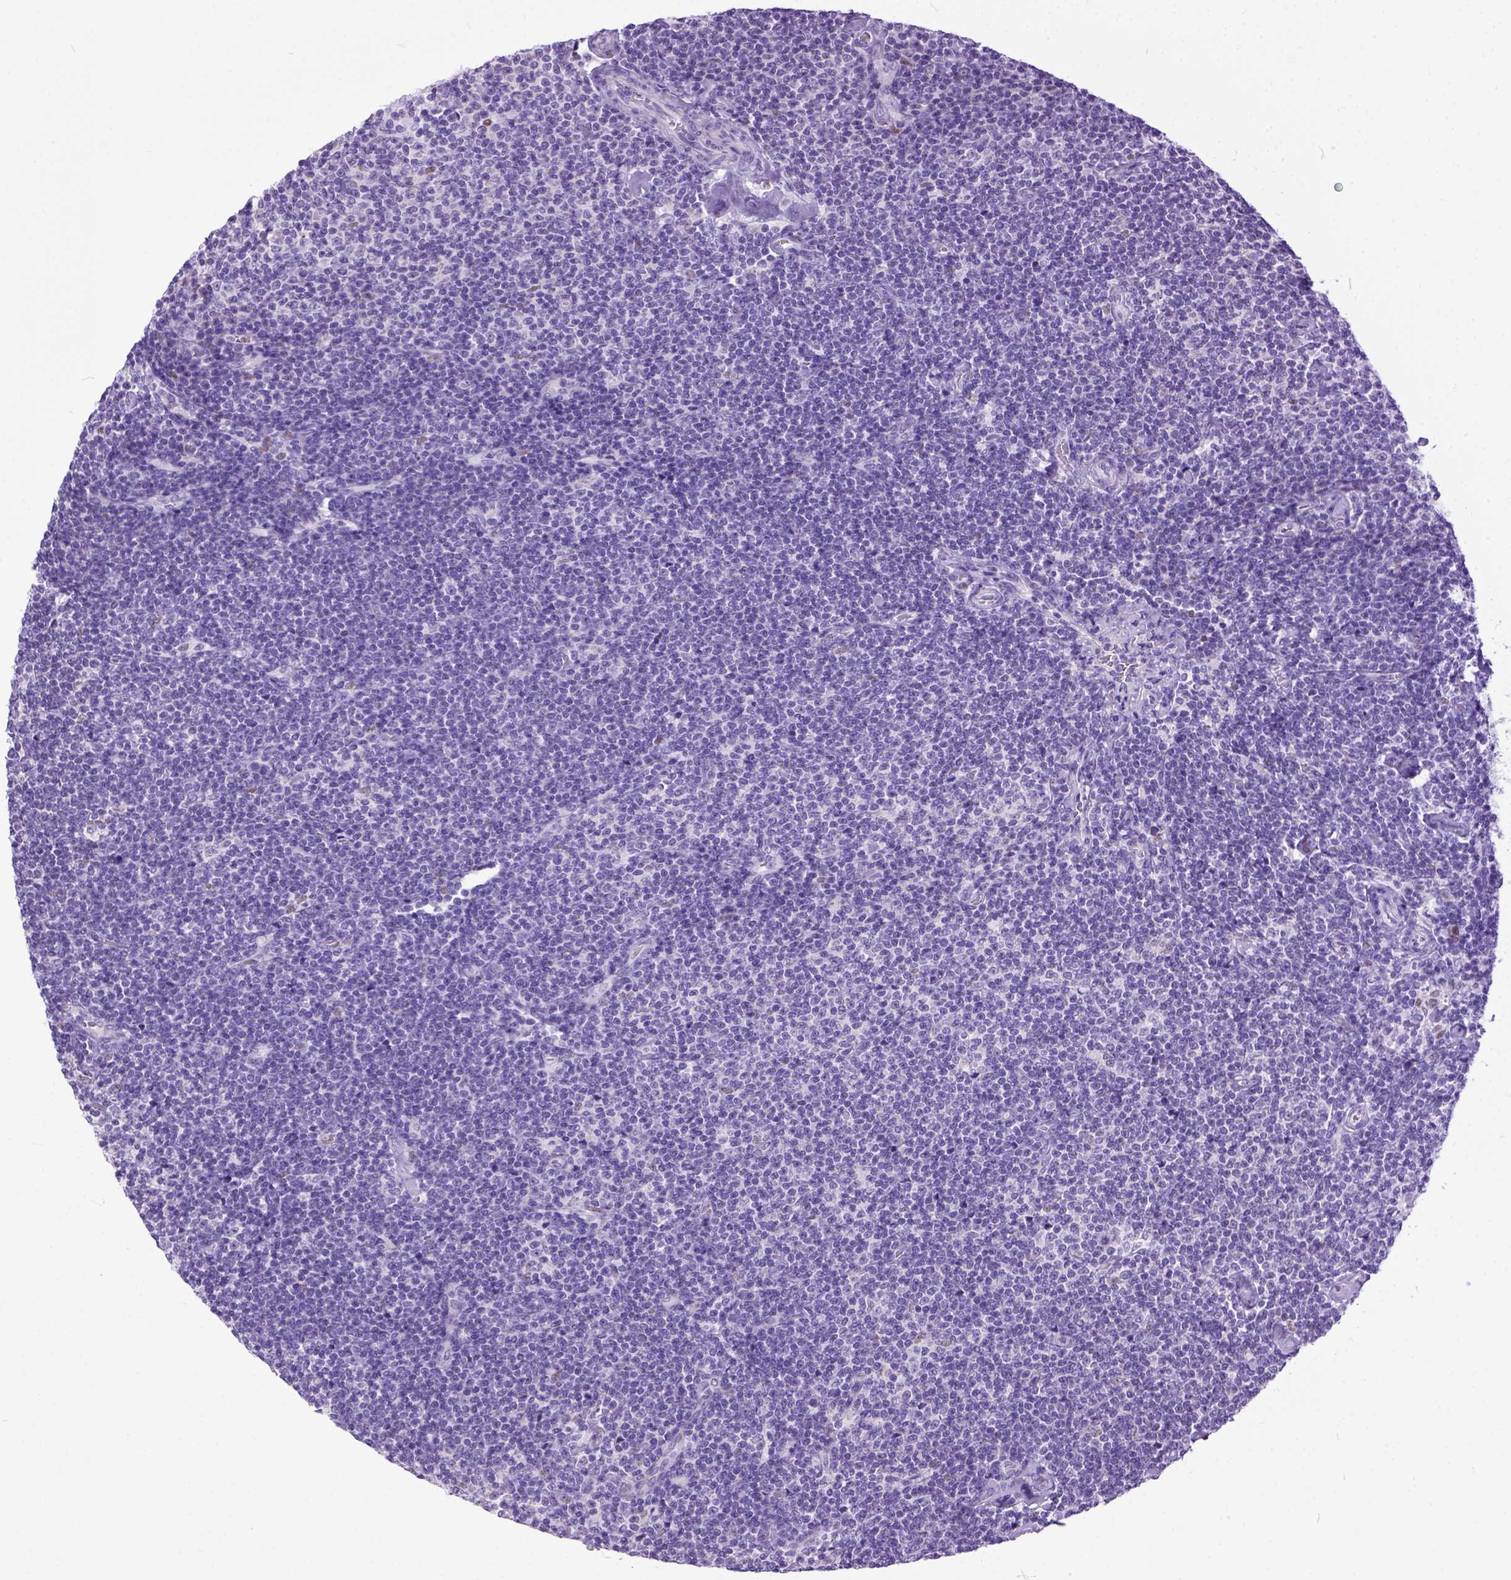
{"staining": {"intensity": "negative", "quantity": "none", "location": "none"}, "tissue": "lymphoma", "cell_type": "Tumor cells", "image_type": "cancer", "snomed": [{"axis": "morphology", "description": "Malignant lymphoma, non-Hodgkin's type, Low grade"}, {"axis": "topography", "description": "Lymph node"}], "caption": "High power microscopy photomicrograph of an IHC micrograph of lymphoma, revealing no significant positivity in tumor cells.", "gene": "CRB1", "patient": {"sex": "male", "age": 81}}